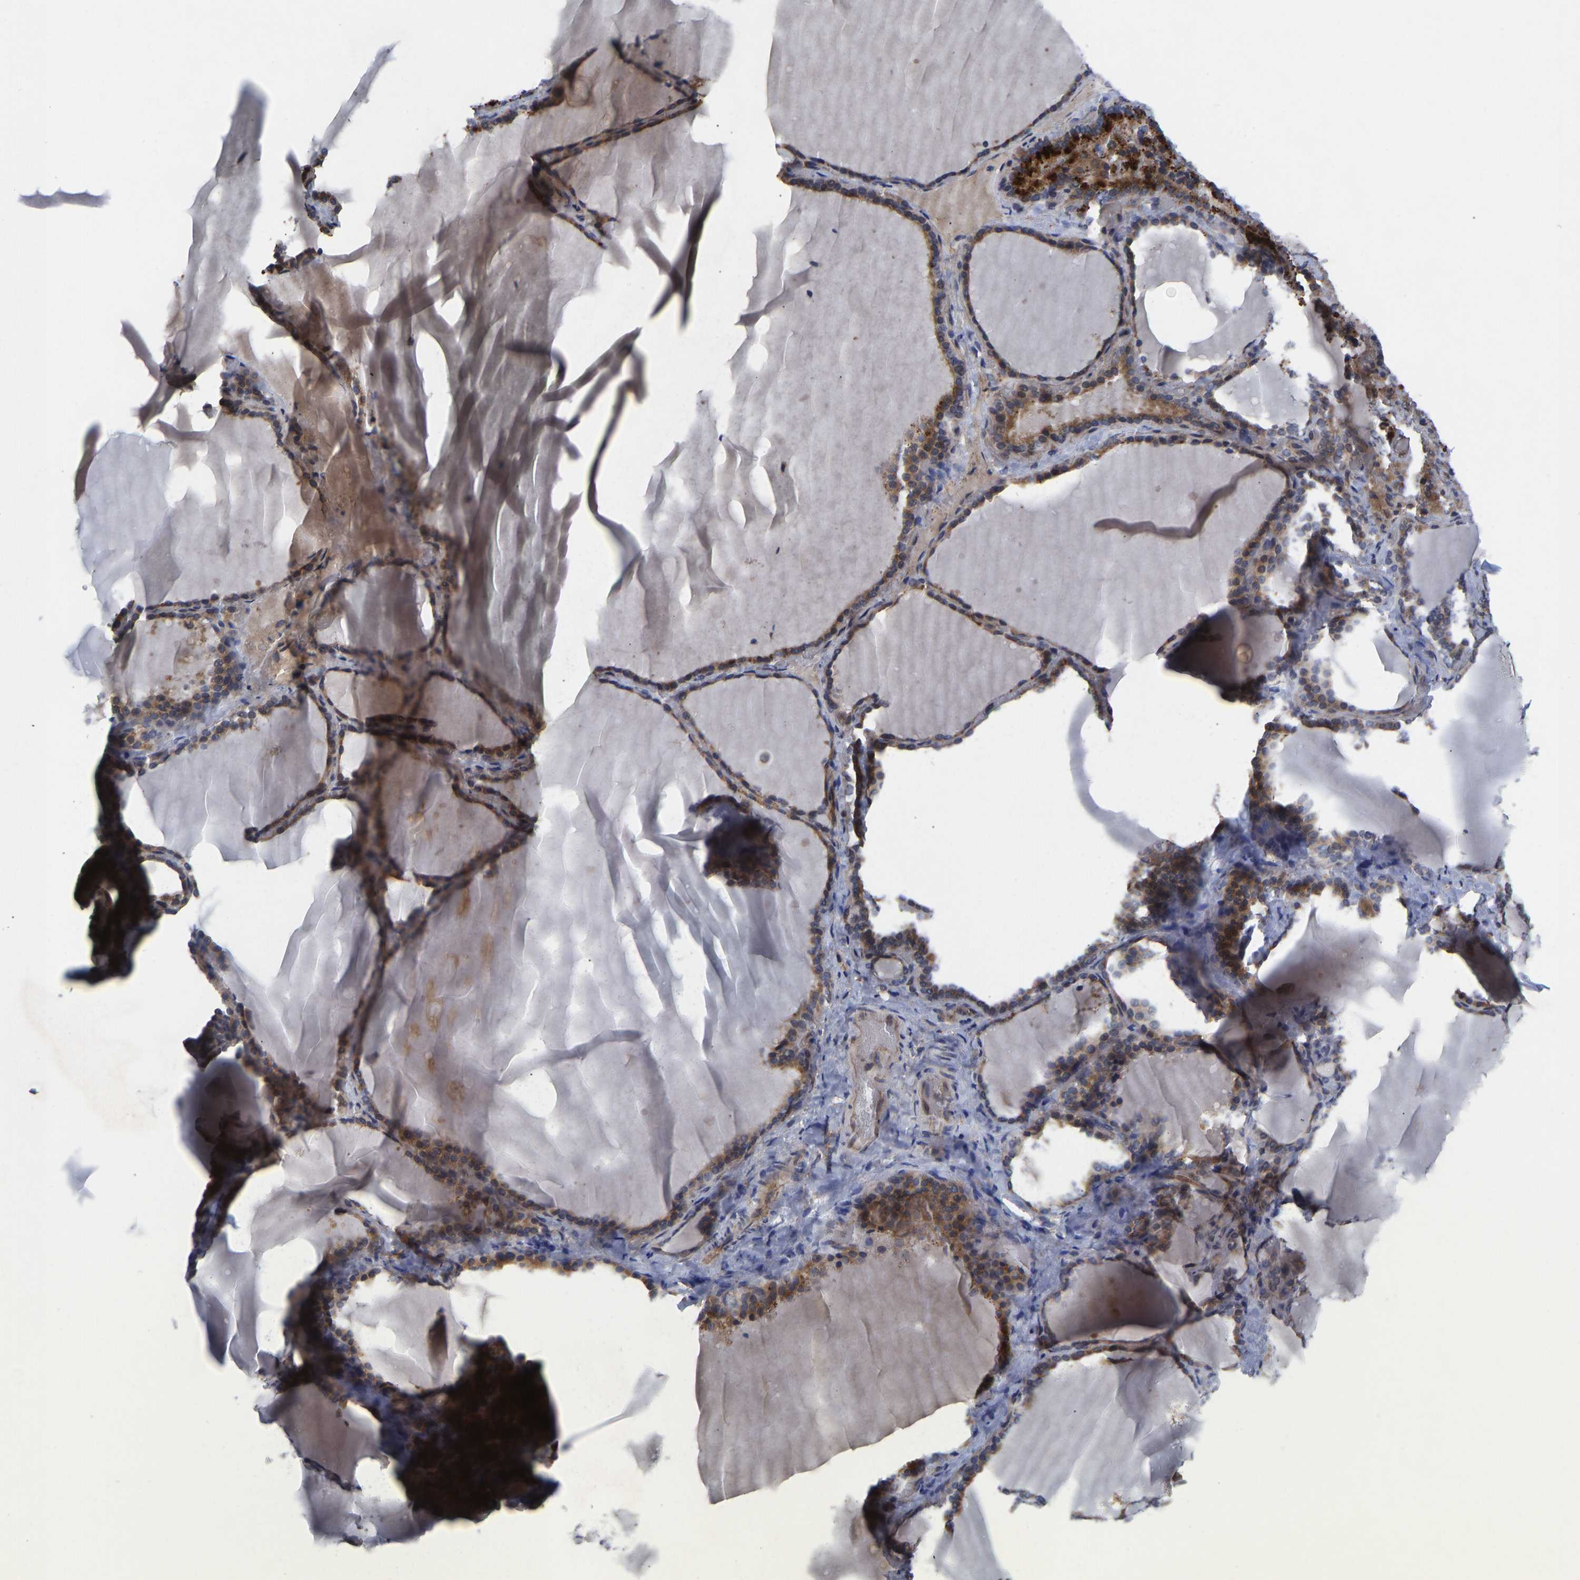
{"staining": {"intensity": "moderate", "quantity": ">75%", "location": "cytoplasmic/membranous"}, "tissue": "thyroid gland", "cell_type": "Glandular cells", "image_type": "normal", "snomed": [{"axis": "morphology", "description": "Normal tissue, NOS"}, {"axis": "topography", "description": "Thyroid gland"}], "caption": "Protein staining shows moderate cytoplasmic/membranous positivity in about >75% of glandular cells in normal thyroid gland. (DAB IHC, brown staining for protein, blue staining for nuclei).", "gene": "FRRS1", "patient": {"sex": "female", "age": 28}}